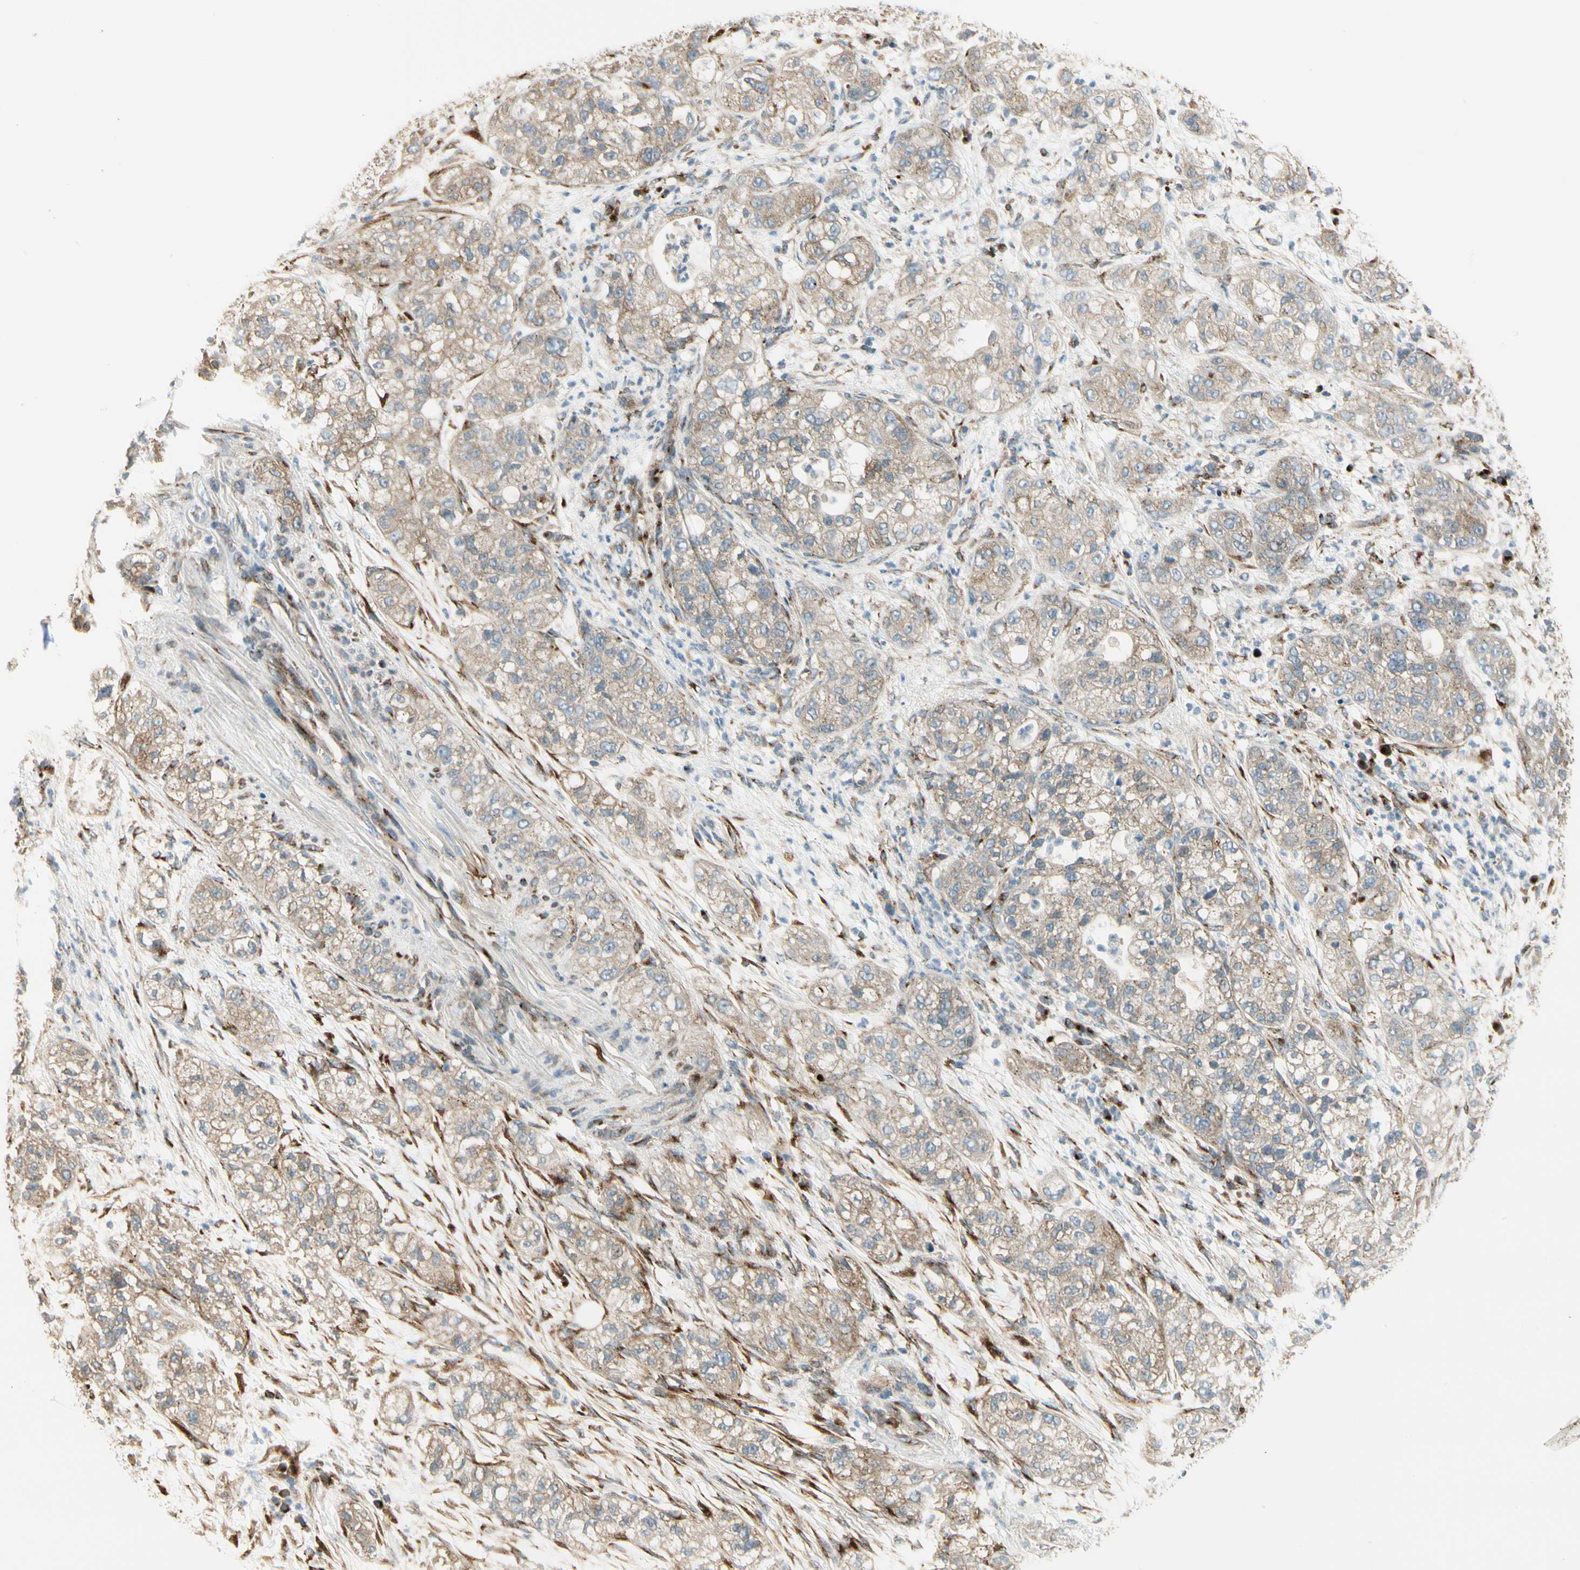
{"staining": {"intensity": "weak", "quantity": ">75%", "location": "cytoplasmic/membranous"}, "tissue": "pancreatic cancer", "cell_type": "Tumor cells", "image_type": "cancer", "snomed": [{"axis": "morphology", "description": "Adenocarcinoma, NOS"}, {"axis": "topography", "description": "Pancreas"}], "caption": "Immunohistochemistry photomicrograph of neoplastic tissue: pancreatic cancer (adenocarcinoma) stained using IHC demonstrates low levels of weak protein expression localized specifically in the cytoplasmic/membranous of tumor cells, appearing as a cytoplasmic/membranous brown color.", "gene": "MANSC1", "patient": {"sex": "female", "age": 78}}